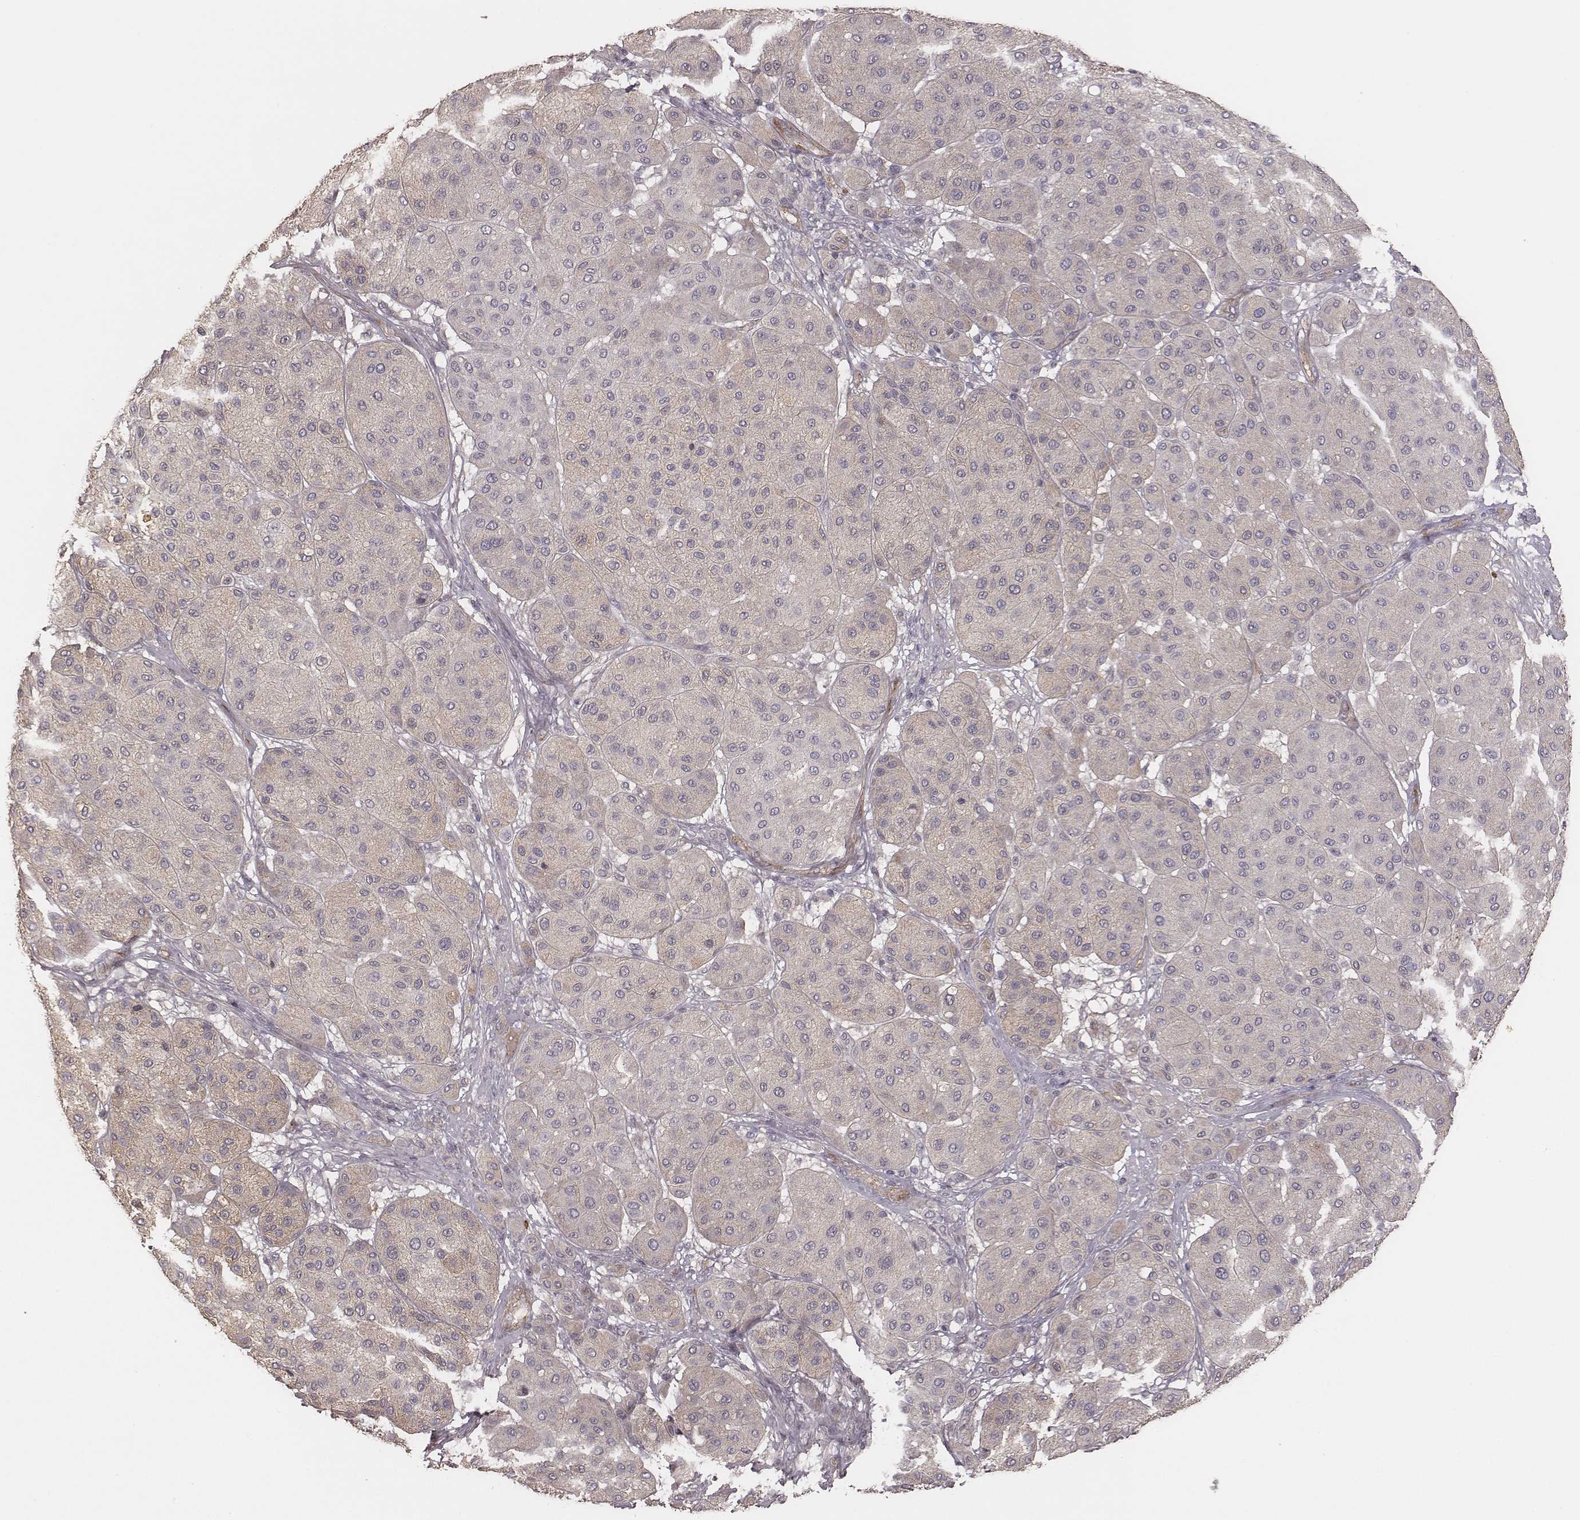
{"staining": {"intensity": "weak", "quantity": ">75%", "location": "cytoplasmic/membranous"}, "tissue": "melanoma", "cell_type": "Tumor cells", "image_type": "cancer", "snomed": [{"axis": "morphology", "description": "Malignant melanoma, Metastatic site"}, {"axis": "topography", "description": "Smooth muscle"}], "caption": "Human melanoma stained for a protein (brown) exhibits weak cytoplasmic/membranous positive staining in about >75% of tumor cells.", "gene": "OTOGL", "patient": {"sex": "male", "age": 41}}